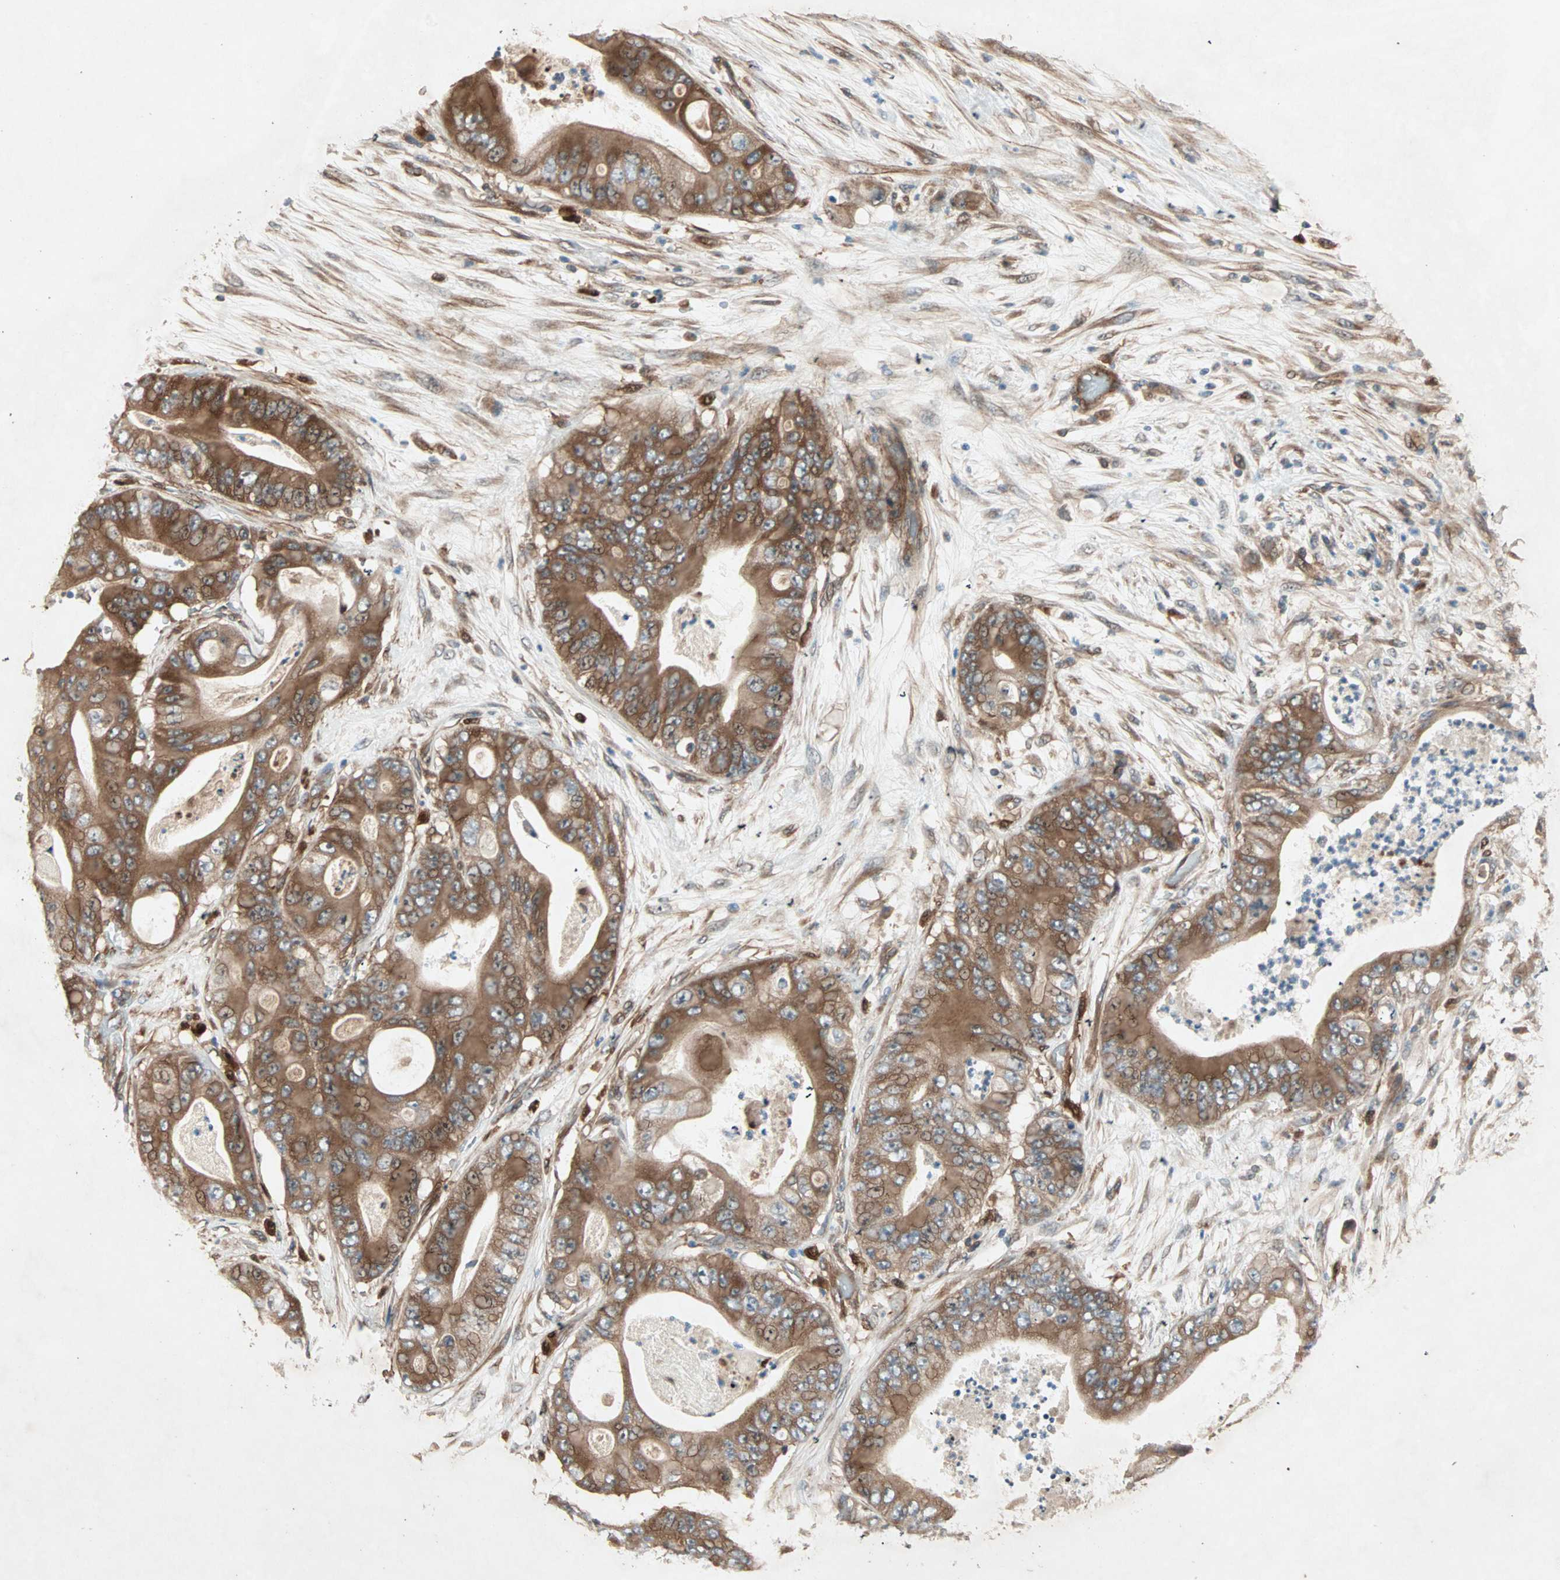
{"staining": {"intensity": "strong", "quantity": ">75%", "location": "cytoplasmic/membranous"}, "tissue": "stomach cancer", "cell_type": "Tumor cells", "image_type": "cancer", "snomed": [{"axis": "morphology", "description": "Adenocarcinoma, NOS"}, {"axis": "topography", "description": "Stomach"}], "caption": "Stomach cancer stained with immunohistochemistry exhibits strong cytoplasmic/membranous staining in about >75% of tumor cells.", "gene": "SDSL", "patient": {"sex": "female", "age": 73}}